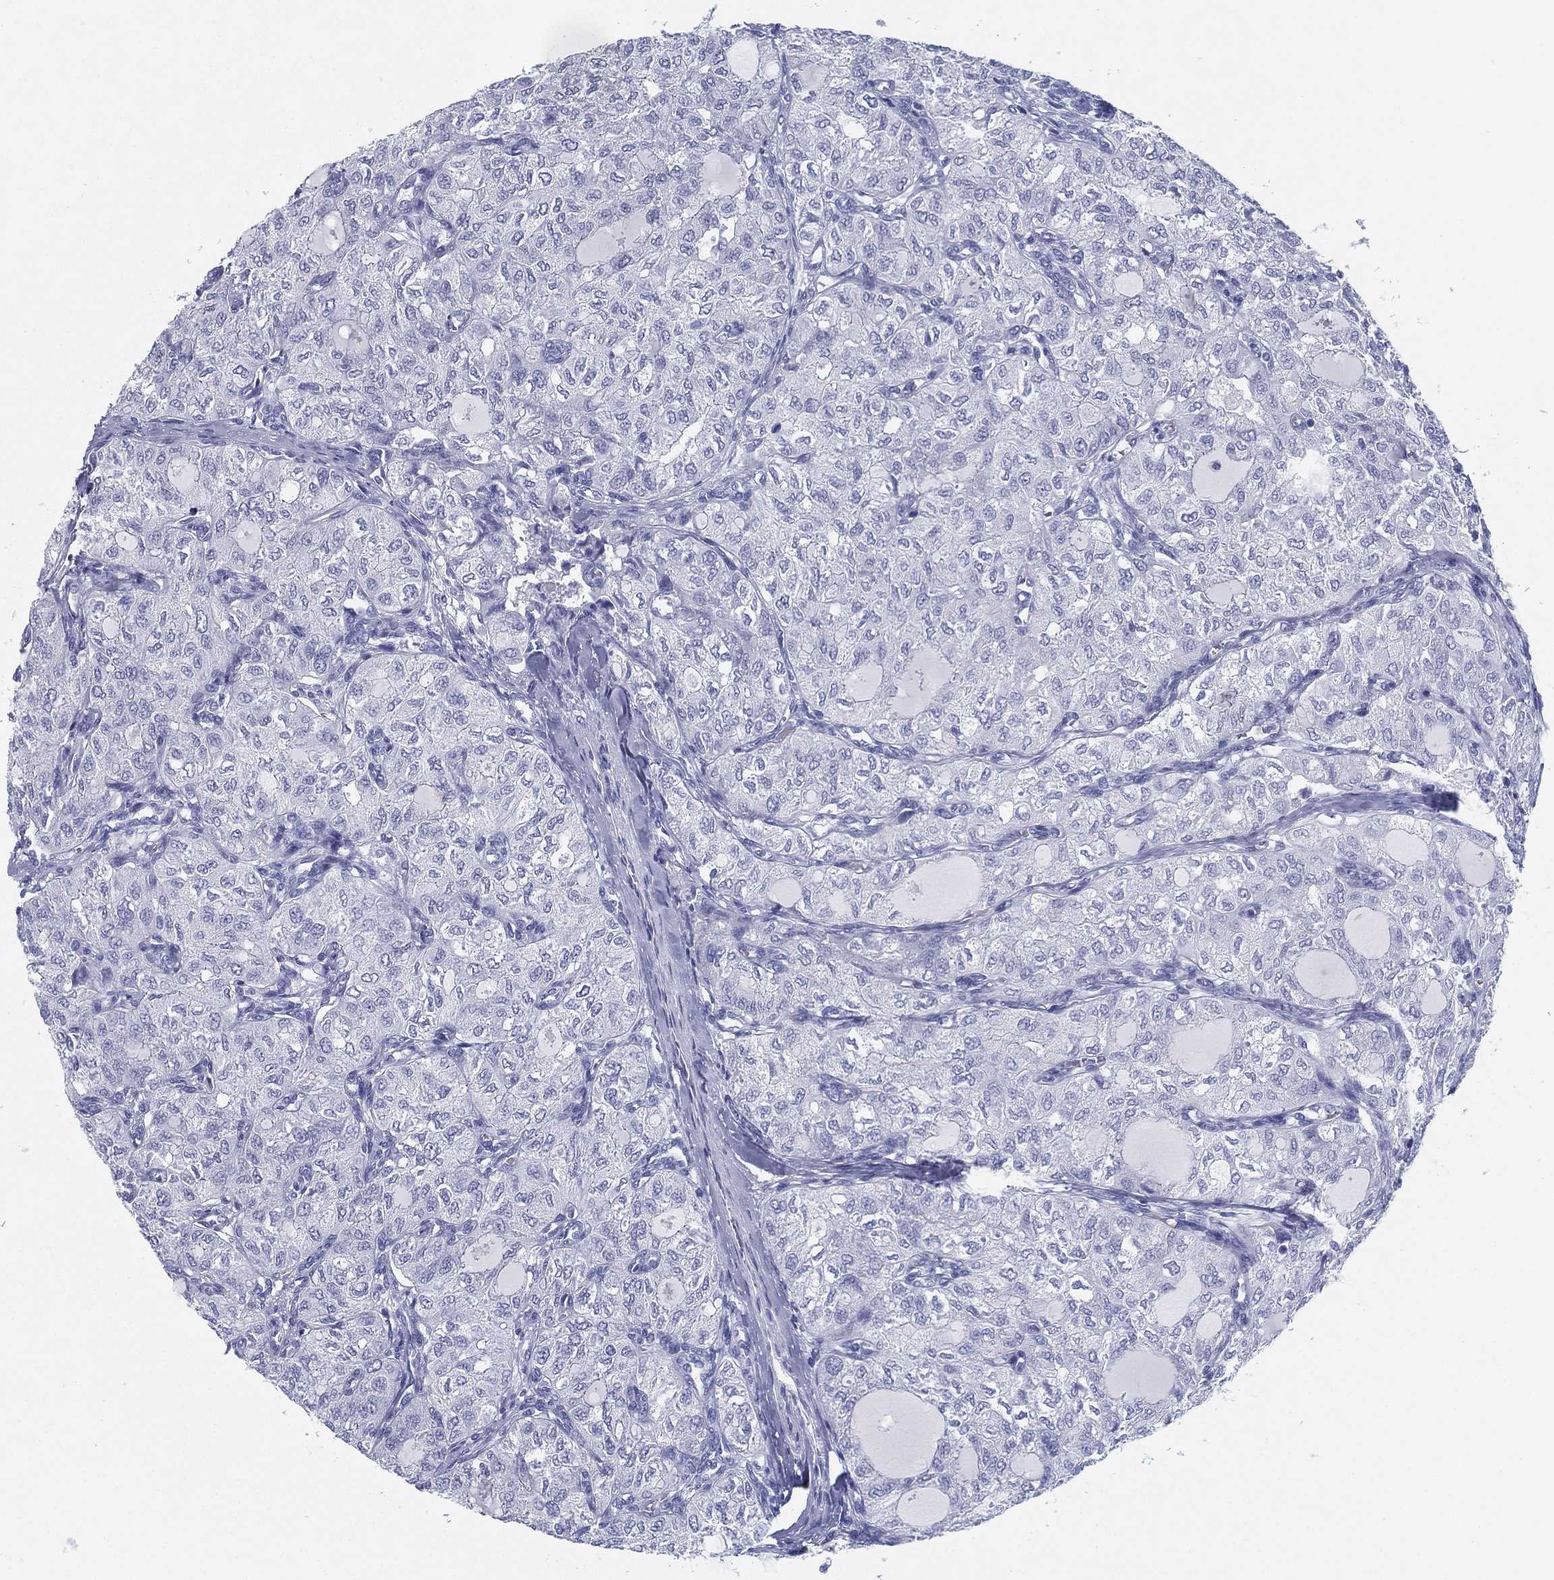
{"staining": {"intensity": "negative", "quantity": "none", "location": "none"}, "tissue": "thyroid cancer", "cell_type": "Tumor cells", "image_type": "cancer", "snomed": [{"axis": "morphology", "description": "Follicular adenoma carcinoma, NOS"}, {"axis": "topography", "description": "Thyroid gland"}], "caption": "The IHC photomicrograph has no significant positivity in tumor cells of follicular adenoma carcinoma (thyroid) tissue.", "gene": "TMEM252", "patient": {"sex": "male", "age": 75}}